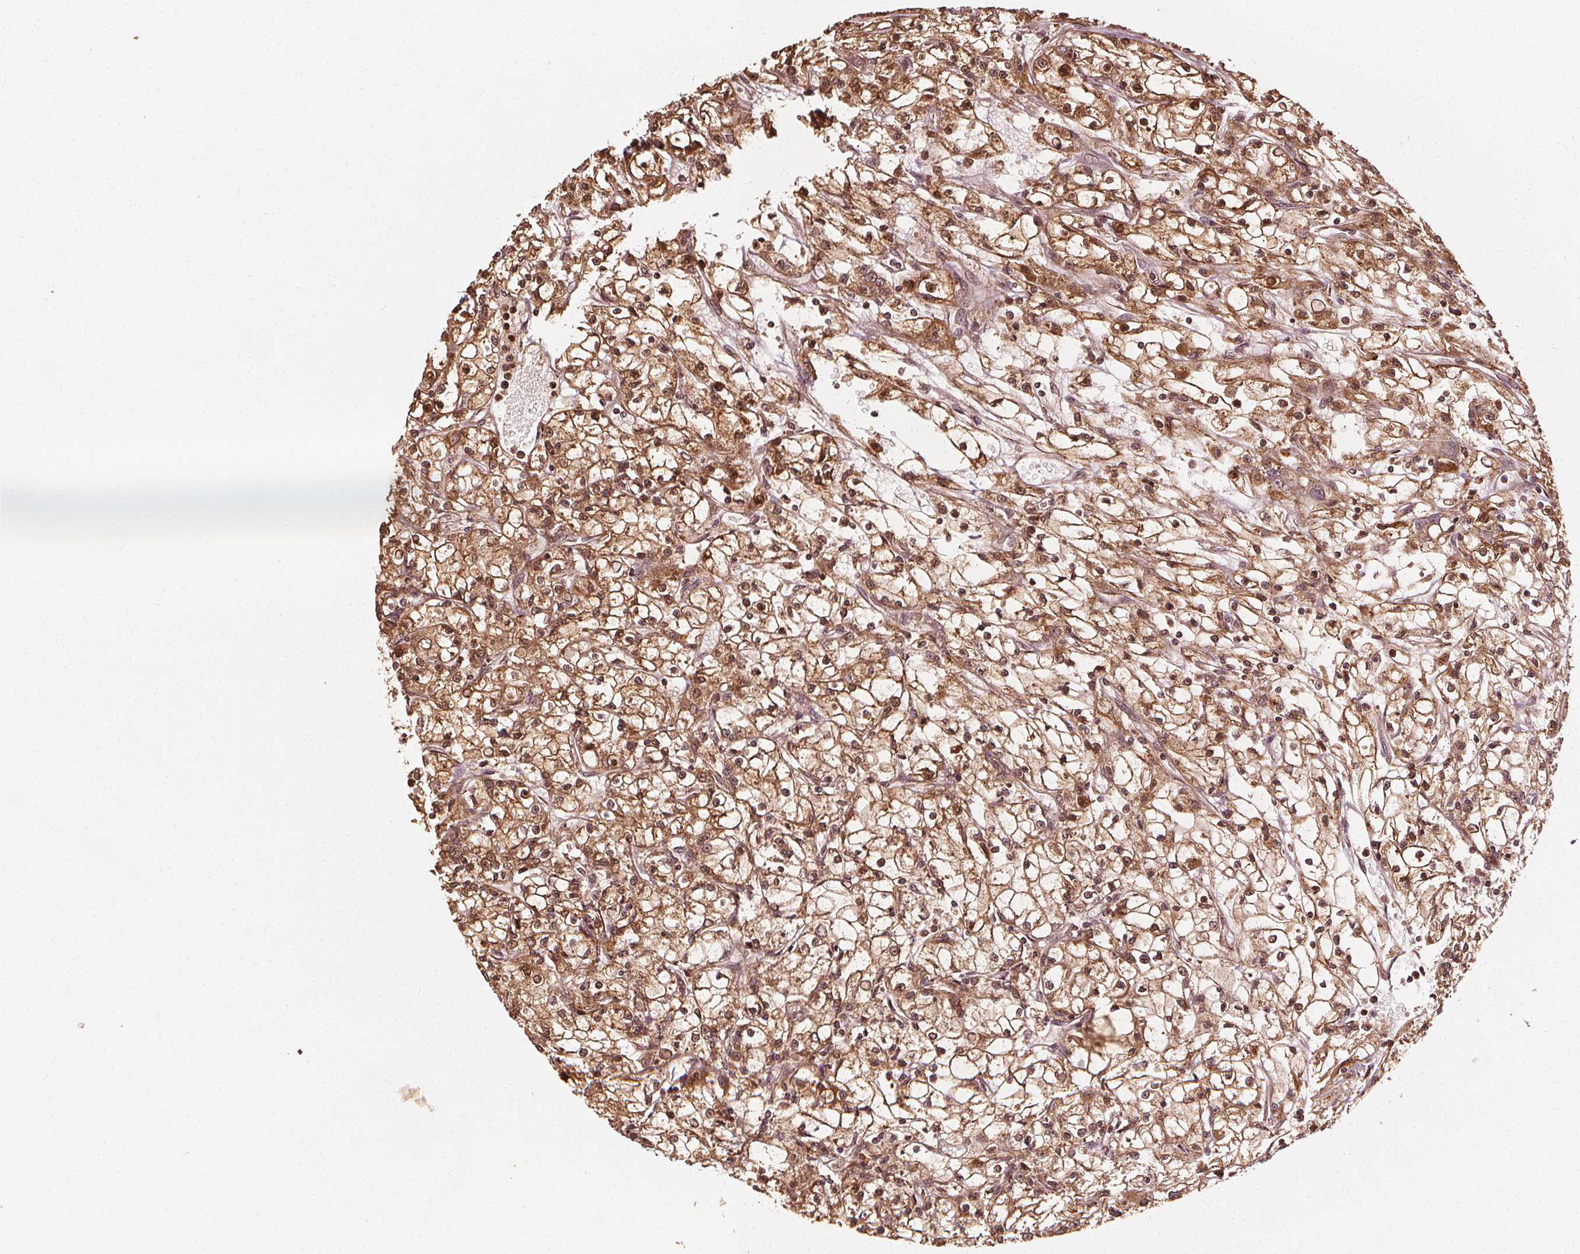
{"staining": {"intensity": "moderate", "quantity": ">75%", "location": "cytoplasmic/membranous,nuclear"}, "tissue": "renal cancer", "cell_type": "Tumor cells", "image_type": "cancer", "snomed": [{"axis": "morphology", "description": "Adenocarcinoma, NOS"}, {"axis": "topography", "description": "Kidney"}], "caption": "DAB (3,3'-diaminobenzidine) immunohistochemical staining of adenocarcinoma (renal) demonstrates moderate cytoplasmic/membranous and nuclear protein positivity in about >75% of tumor cells.", "gene": "NPC1", "patient": {"sex": "female", "age": 59}}